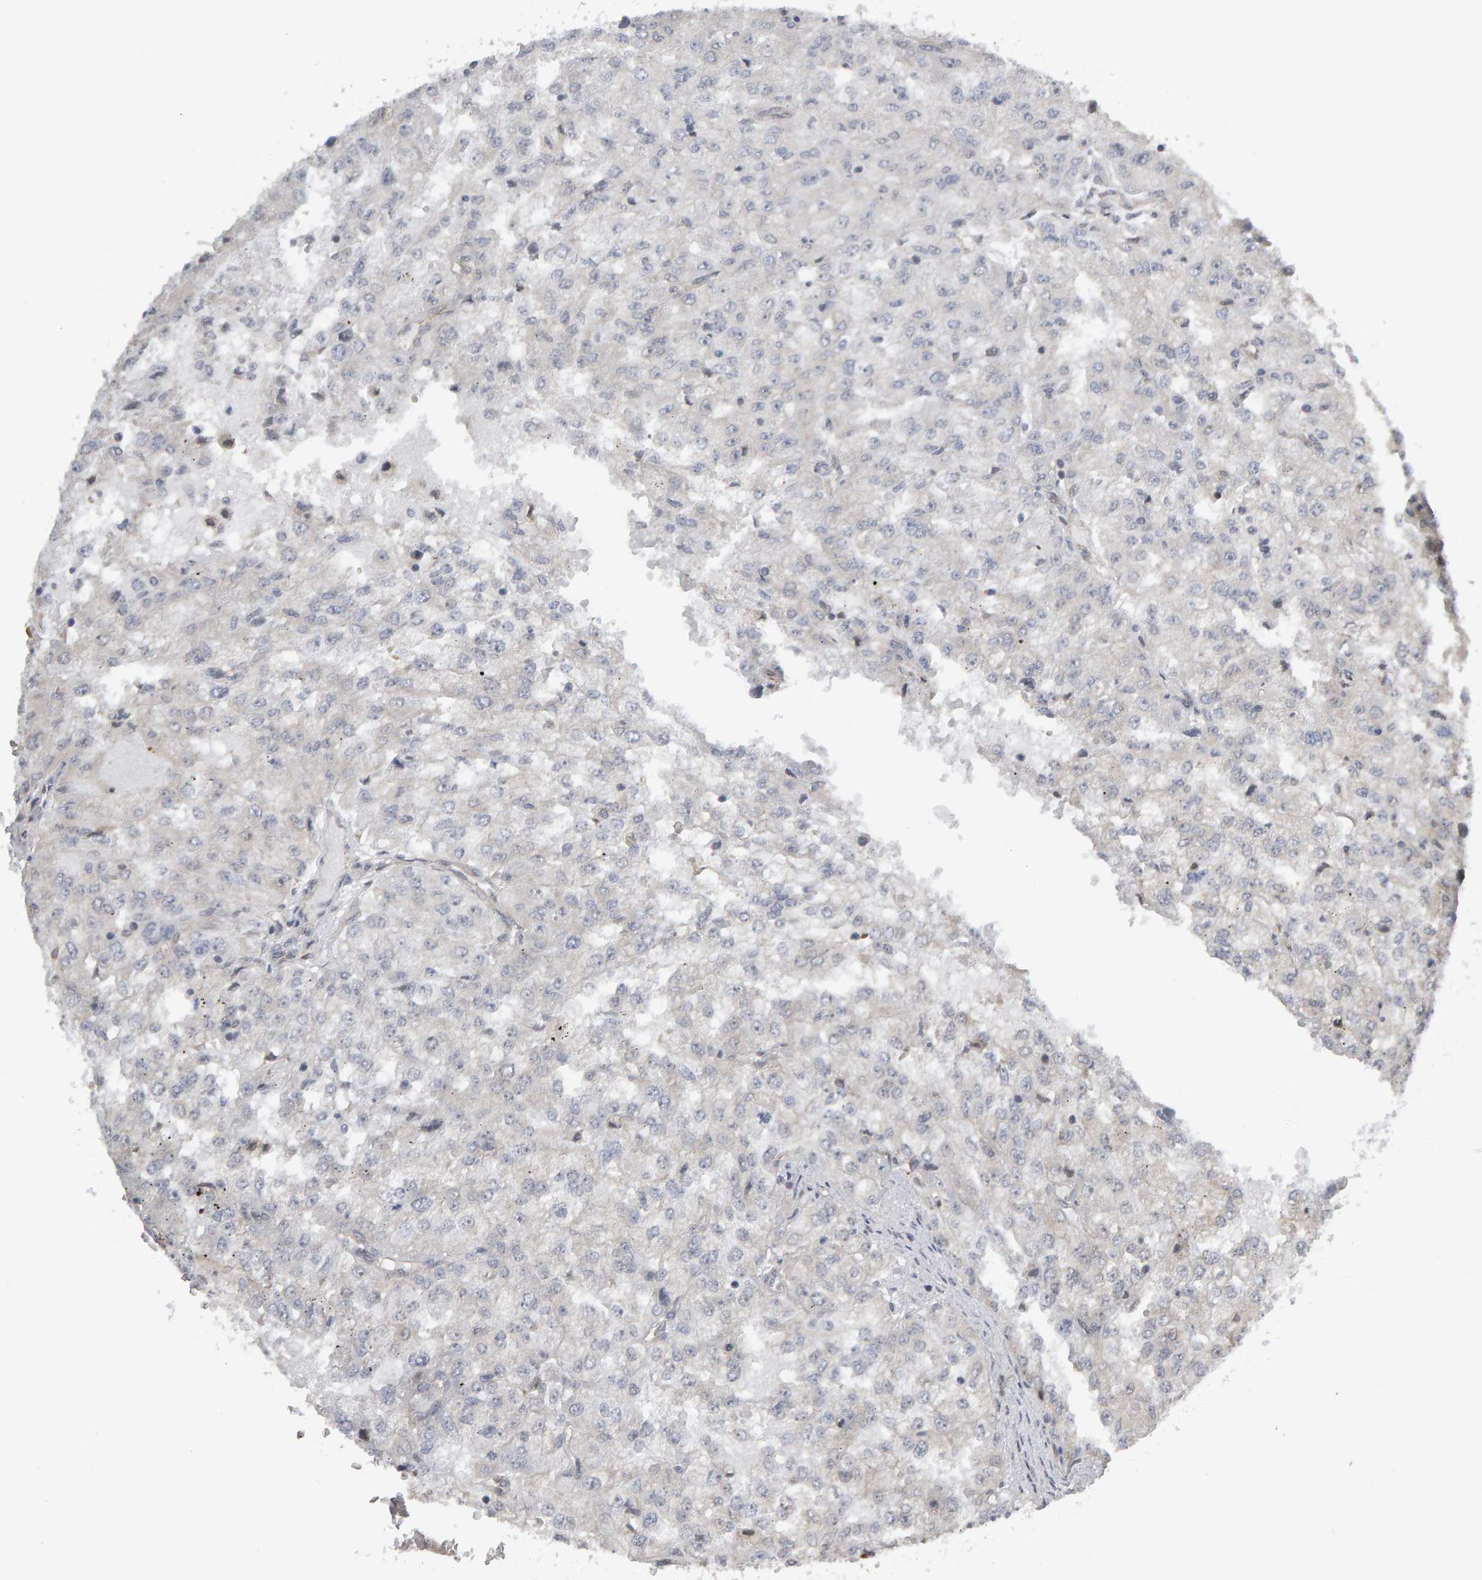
{"staining": {"intensity": "negative", "quantity": "none", "location": "none"}, "tissue": "renal cancer", "cell_type": "Tumor cells", "image_type": "cancer", "snomed": [{"axis": "morphology", "description": "Adenocarcinoma, NOS"}, {"axis": "topography", "description": "Kidney"}], "caption": "Tumor cells show no significant protein expression in renal cancer.", "gene": "COASY", "patient": {"sex": "female", "age": 54}}